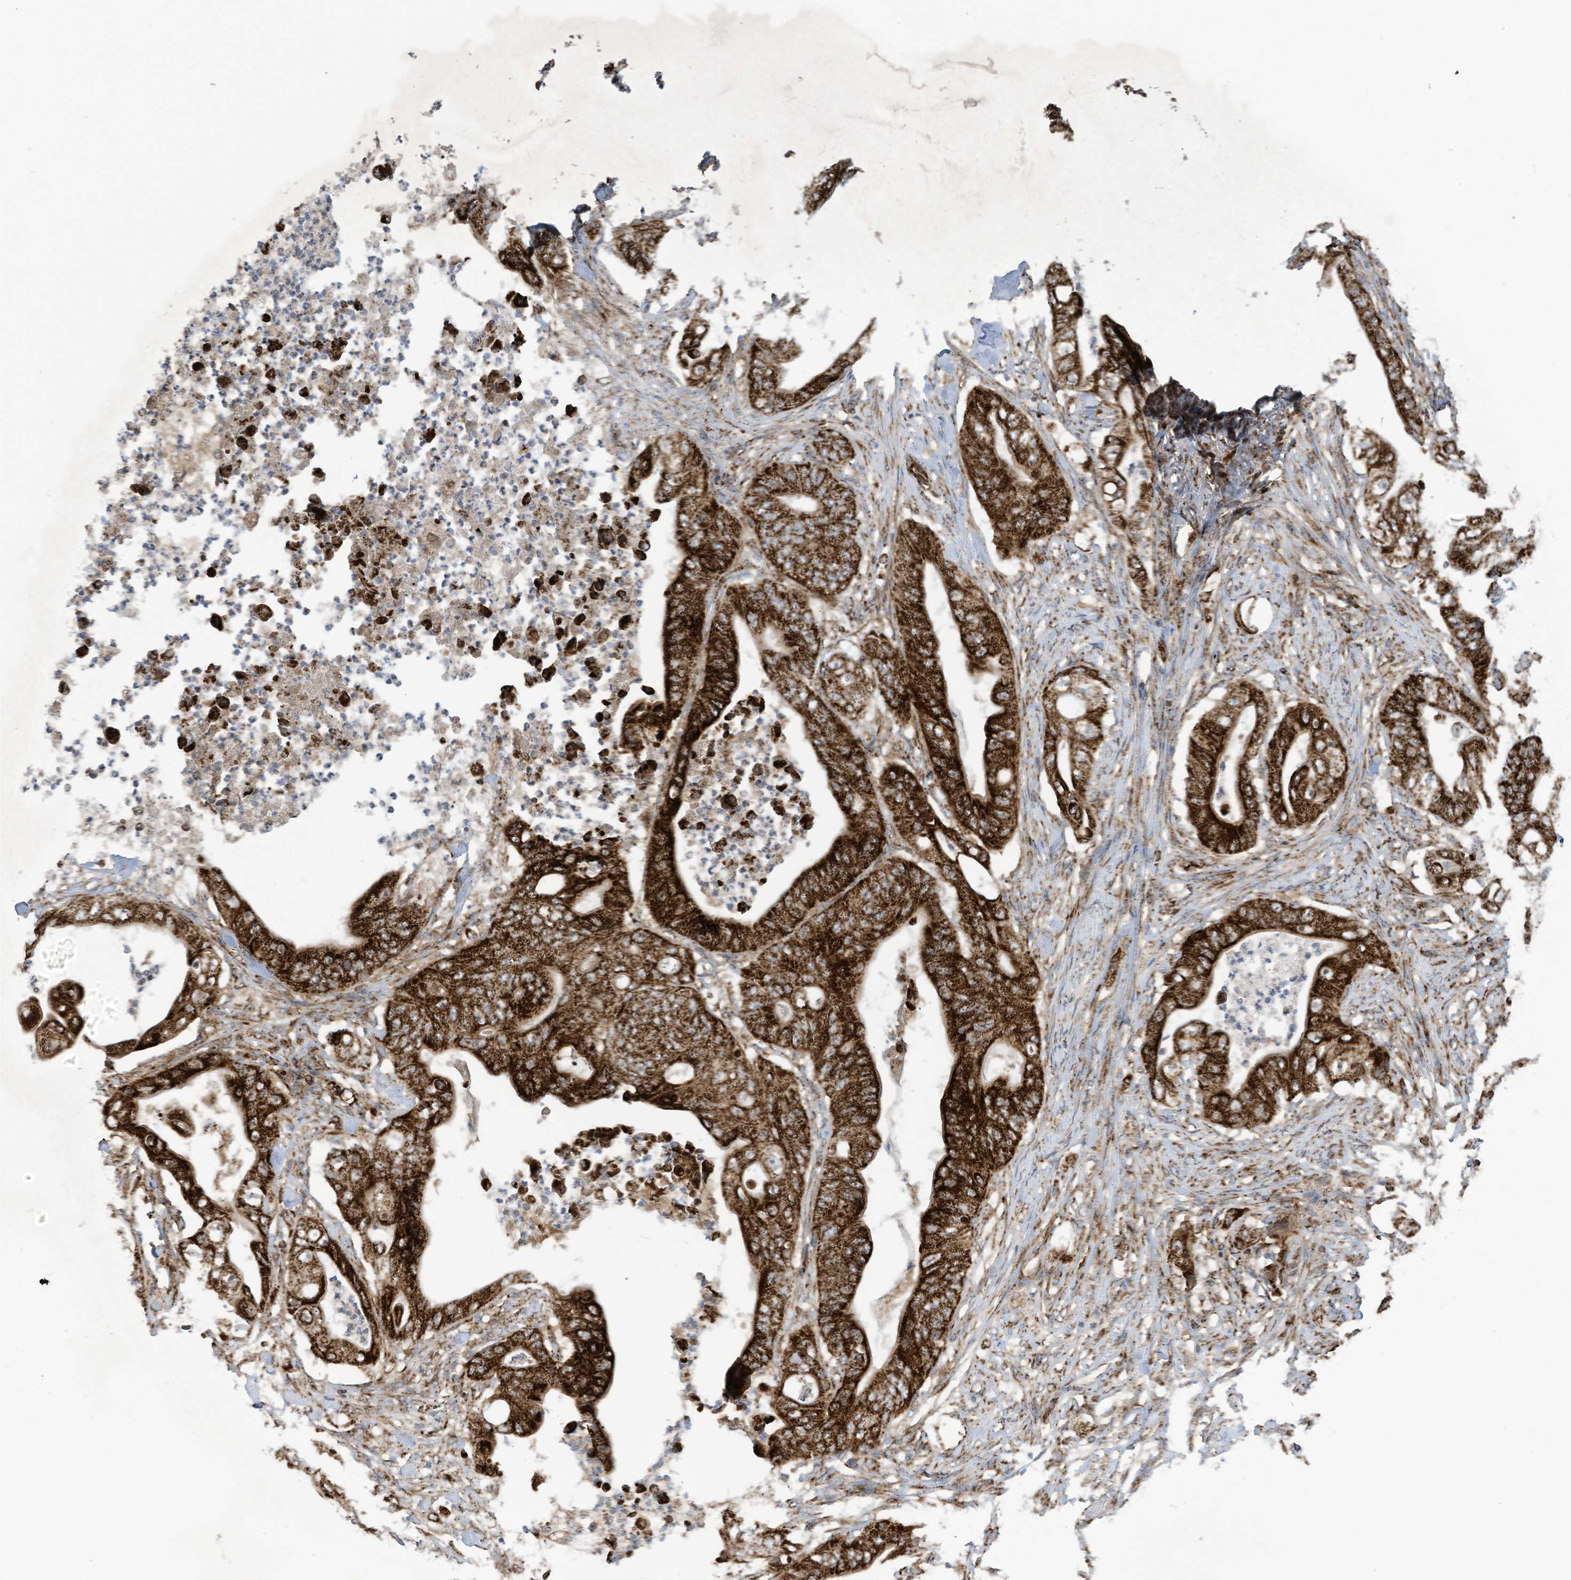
{"staining": {"intensity": "strong", "quantity": ">75%", "location": "cytoplasmic/membranous"}, "tissue": "stomach cancer", "cell_type": "Tumor cells", "image_type": "cancer", "snomed": [{"axis": "morphology", "description": "Adenocarcinoma, NOS"}, {"axis": "topography", "description": "Stomach"}], "caption": "Stomach cancer stained for a protein (brown) displays strong cytoplasmic/membranous positive positivity in about >75% of tumor cells.", "gene": "COX10", "patient": {"sex": "female", "age": 73}}